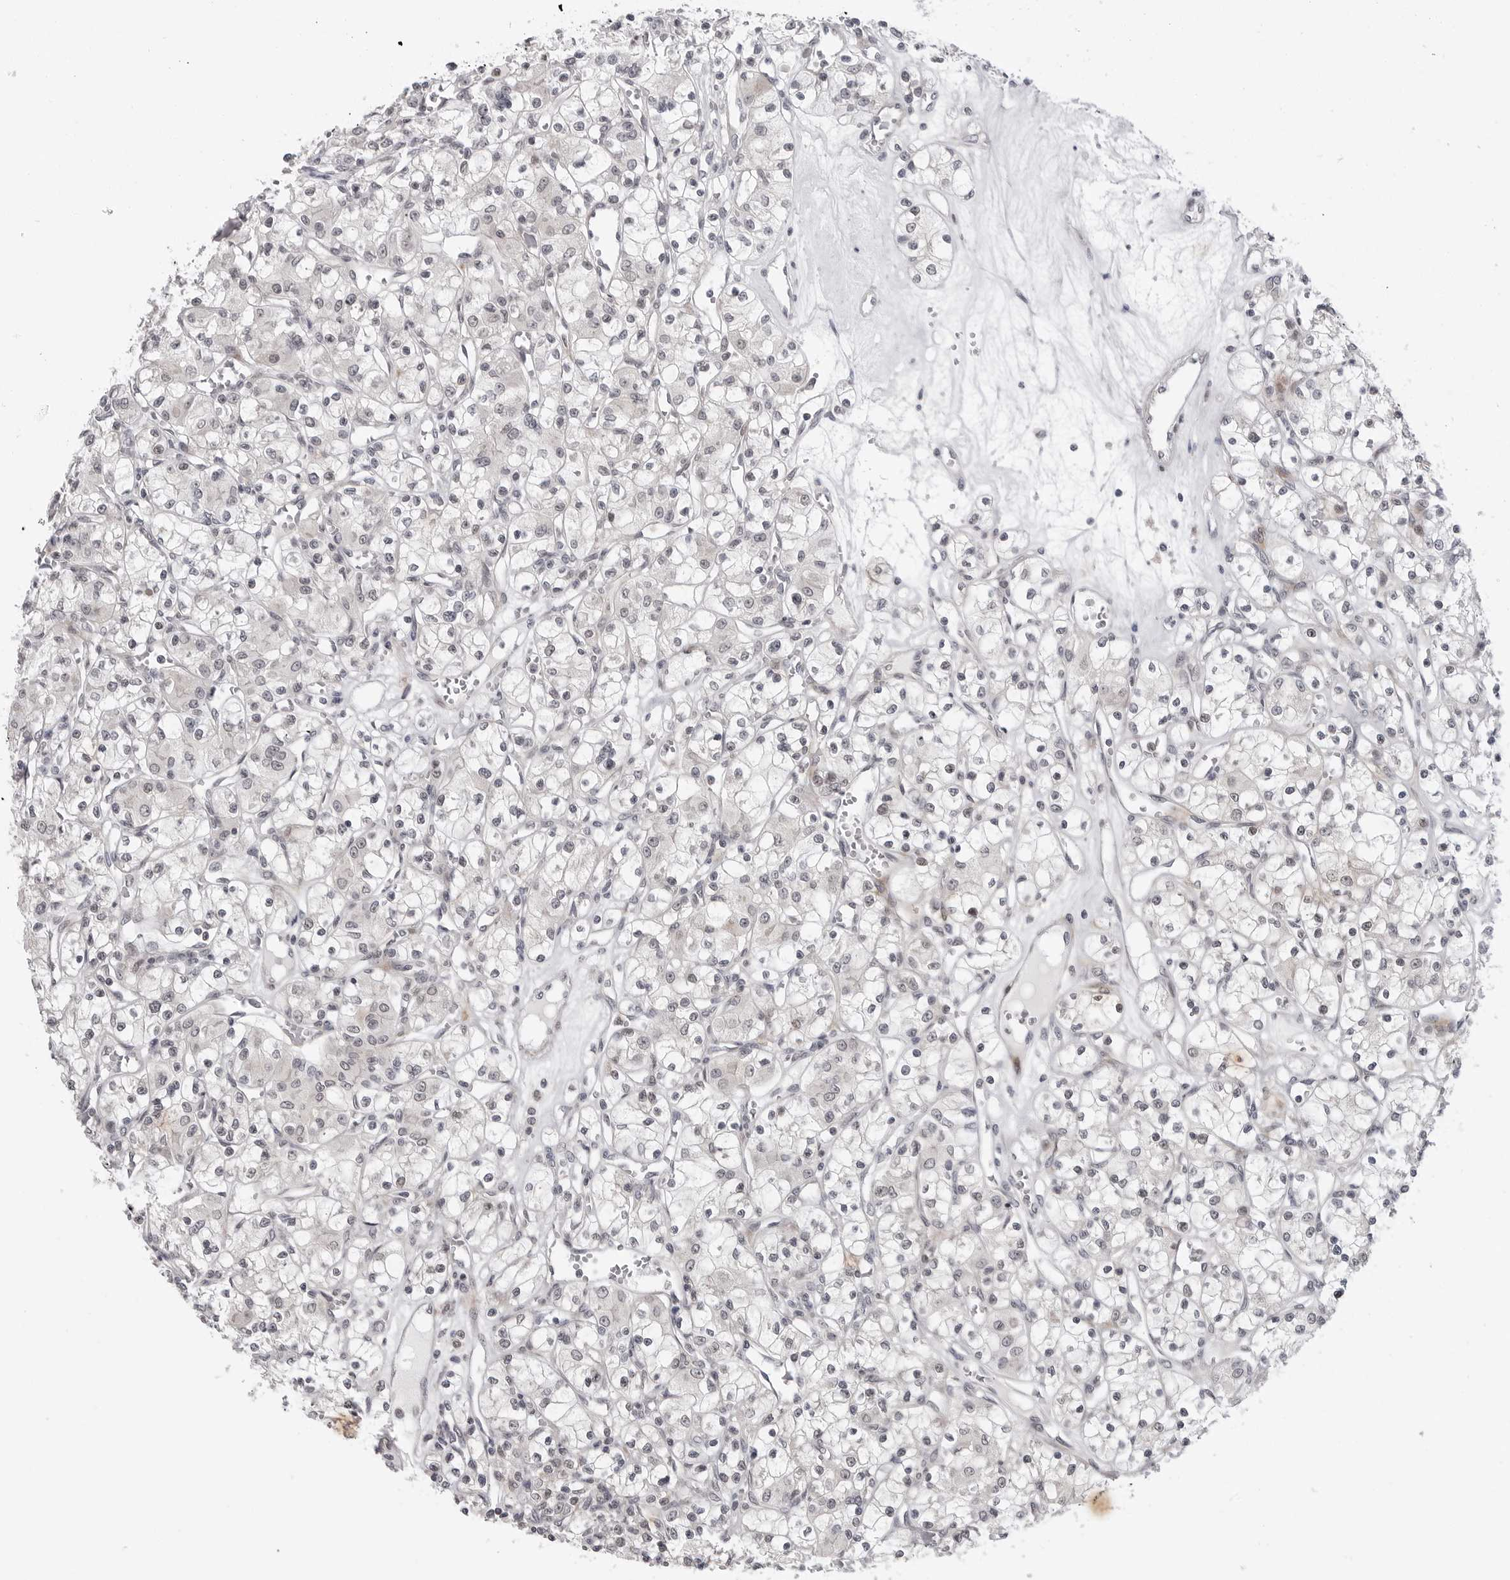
{"staining": {"intensity": "negative", "quantity": "none", "location": "none"}, "tissue": "renal cancer", "cell_type": "Tumor cells", "image_type": "cancer", "snomed": [{"axis": "morphology", "description": "Adenocarcinoma, NOS"}, {"axis": "topography", "description": "Kidney"}], "caption": "Immunohistochemical staining of human renal cancer reveals no significant positivity in tumor cells.", "gene": "ADAMTS5", "patient": {"sex": "female", "age": 59}}